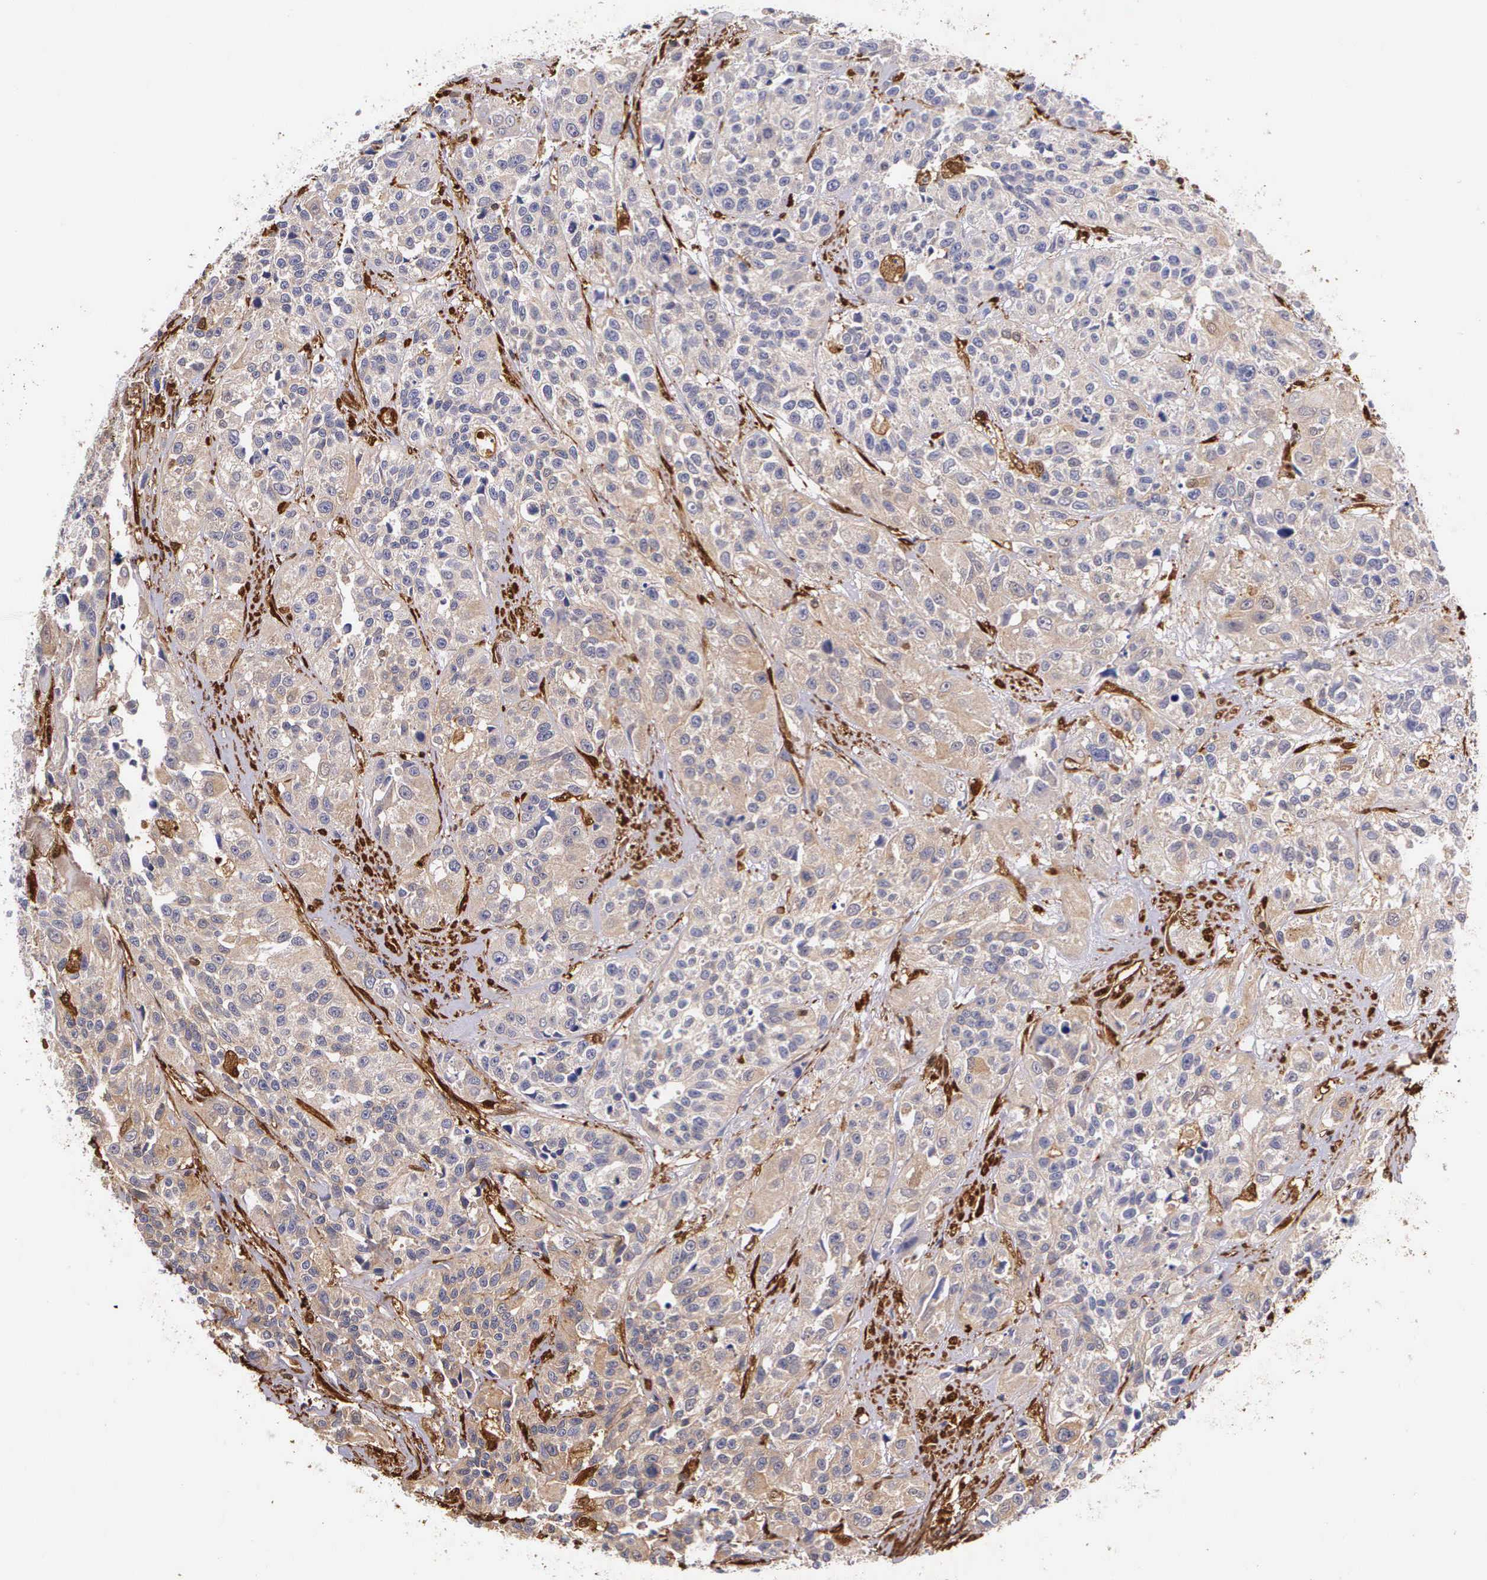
{"staining": {"intensity": "negative", "quantity": "none", "location": "none"}, "tissue": "urothelial cancer", "cell_type": "Tumor cells", "image_type": "cancer", "snomed": [{"axis": "morphology", "description": "Urothelial carcinoma, High grade"}, {"axis": "topography", "description": "Urinary bladder"}], "caption": "DAB (3,3'-diaminobenzidine) immunohistochemical staining of human high-grade urothelial carcinoma displays no significant staining in tumor cells.", "gene": "LGALS1", "patient": {"sex": "female", "age": 81}}